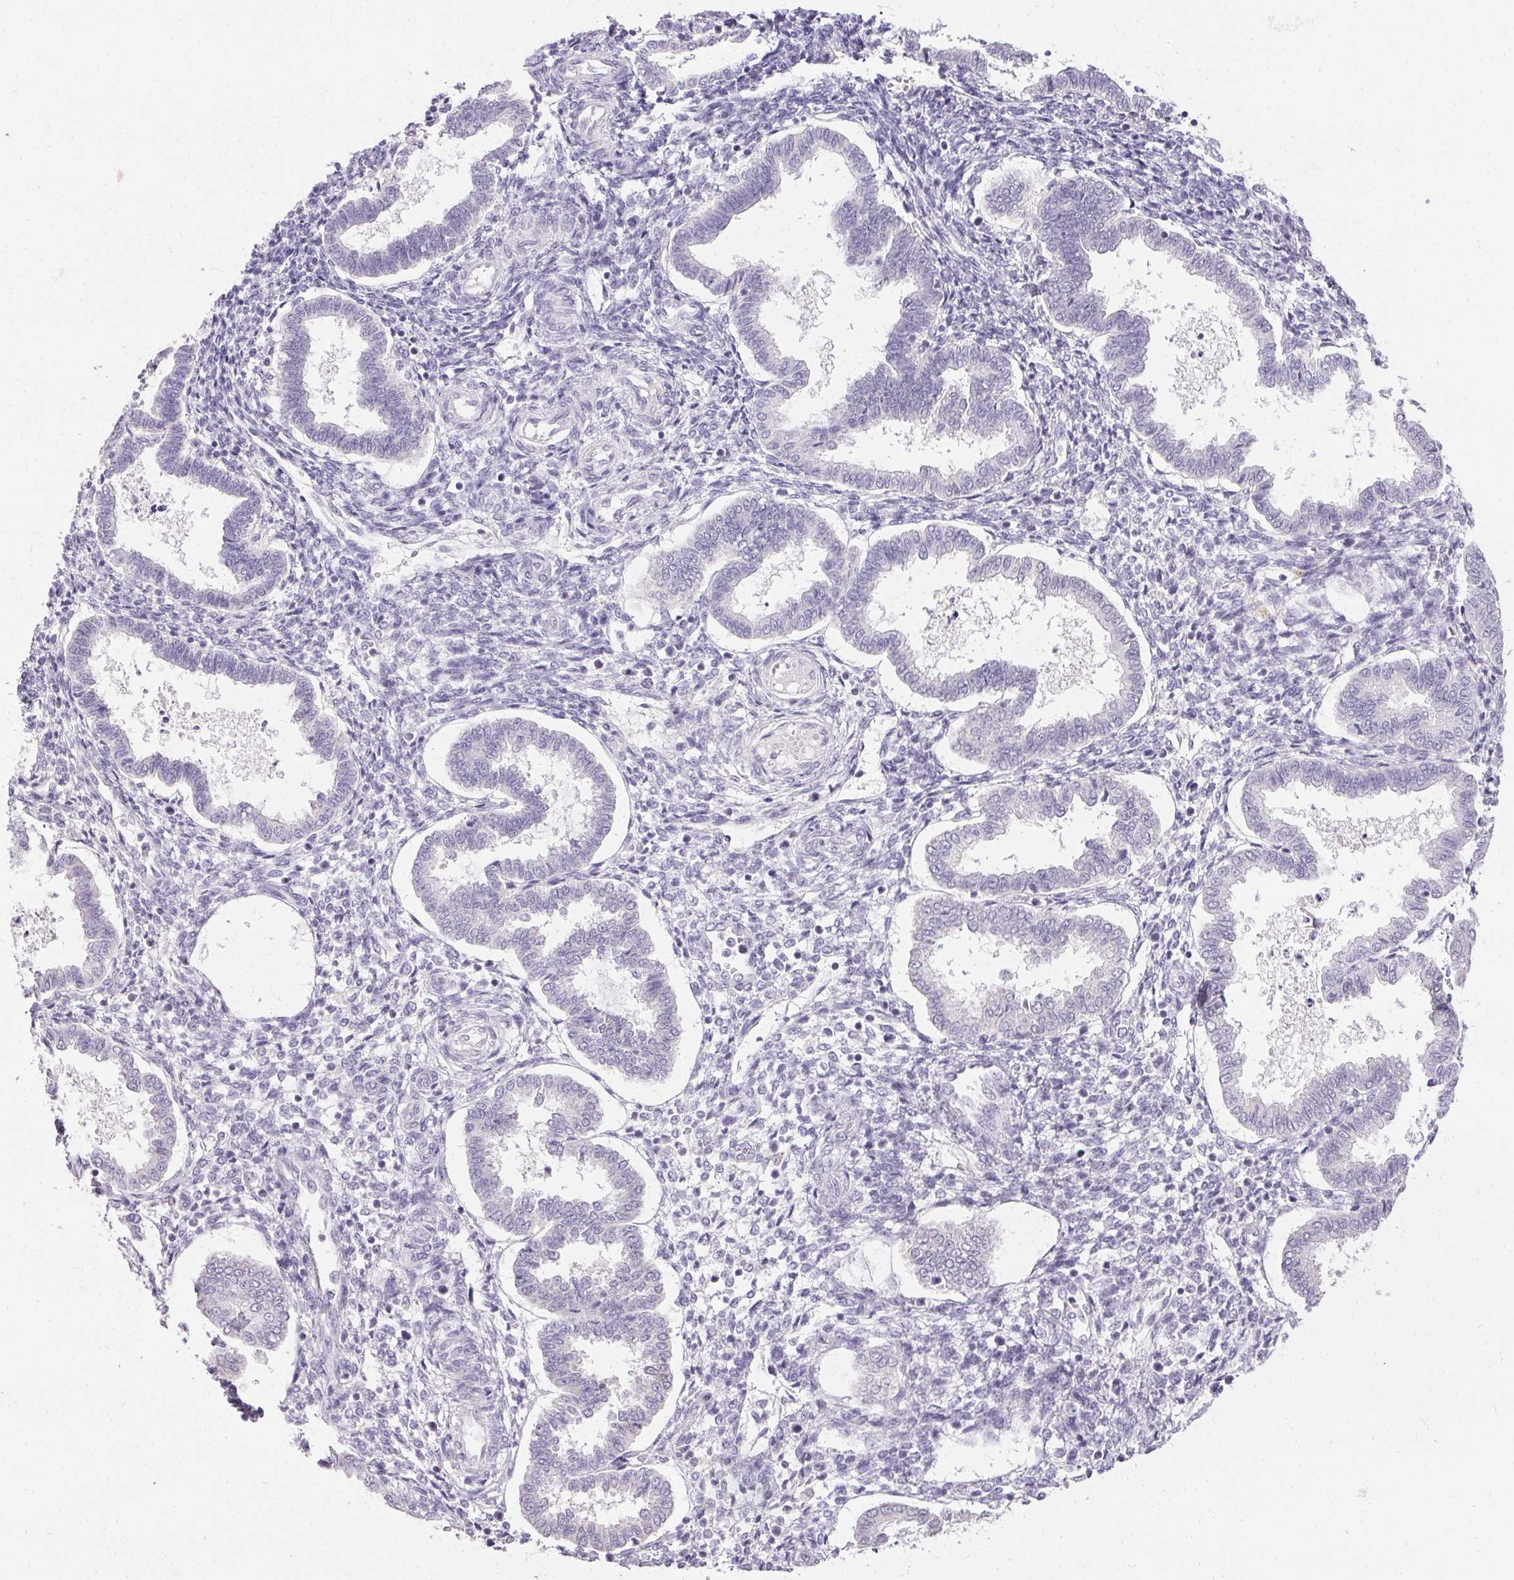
{"staining": {"intensity": "negative", "quantity": "none", "location": "none"}, "tissue": "endometrium", "cell_type": "Cells in endometrial stroma", "image_type": "normal", "snomed": [{"axis": "morphology", "description": "Normal tissue, NOS"}, {"axis": "topography", "description": "Endometrium"}], "caption": "Protein analysis of normal endometrium reveals no significant expression in cells in endometrial stroma.", "gene": "PMEL", "patient": {"sex": "female", "age": 24}}